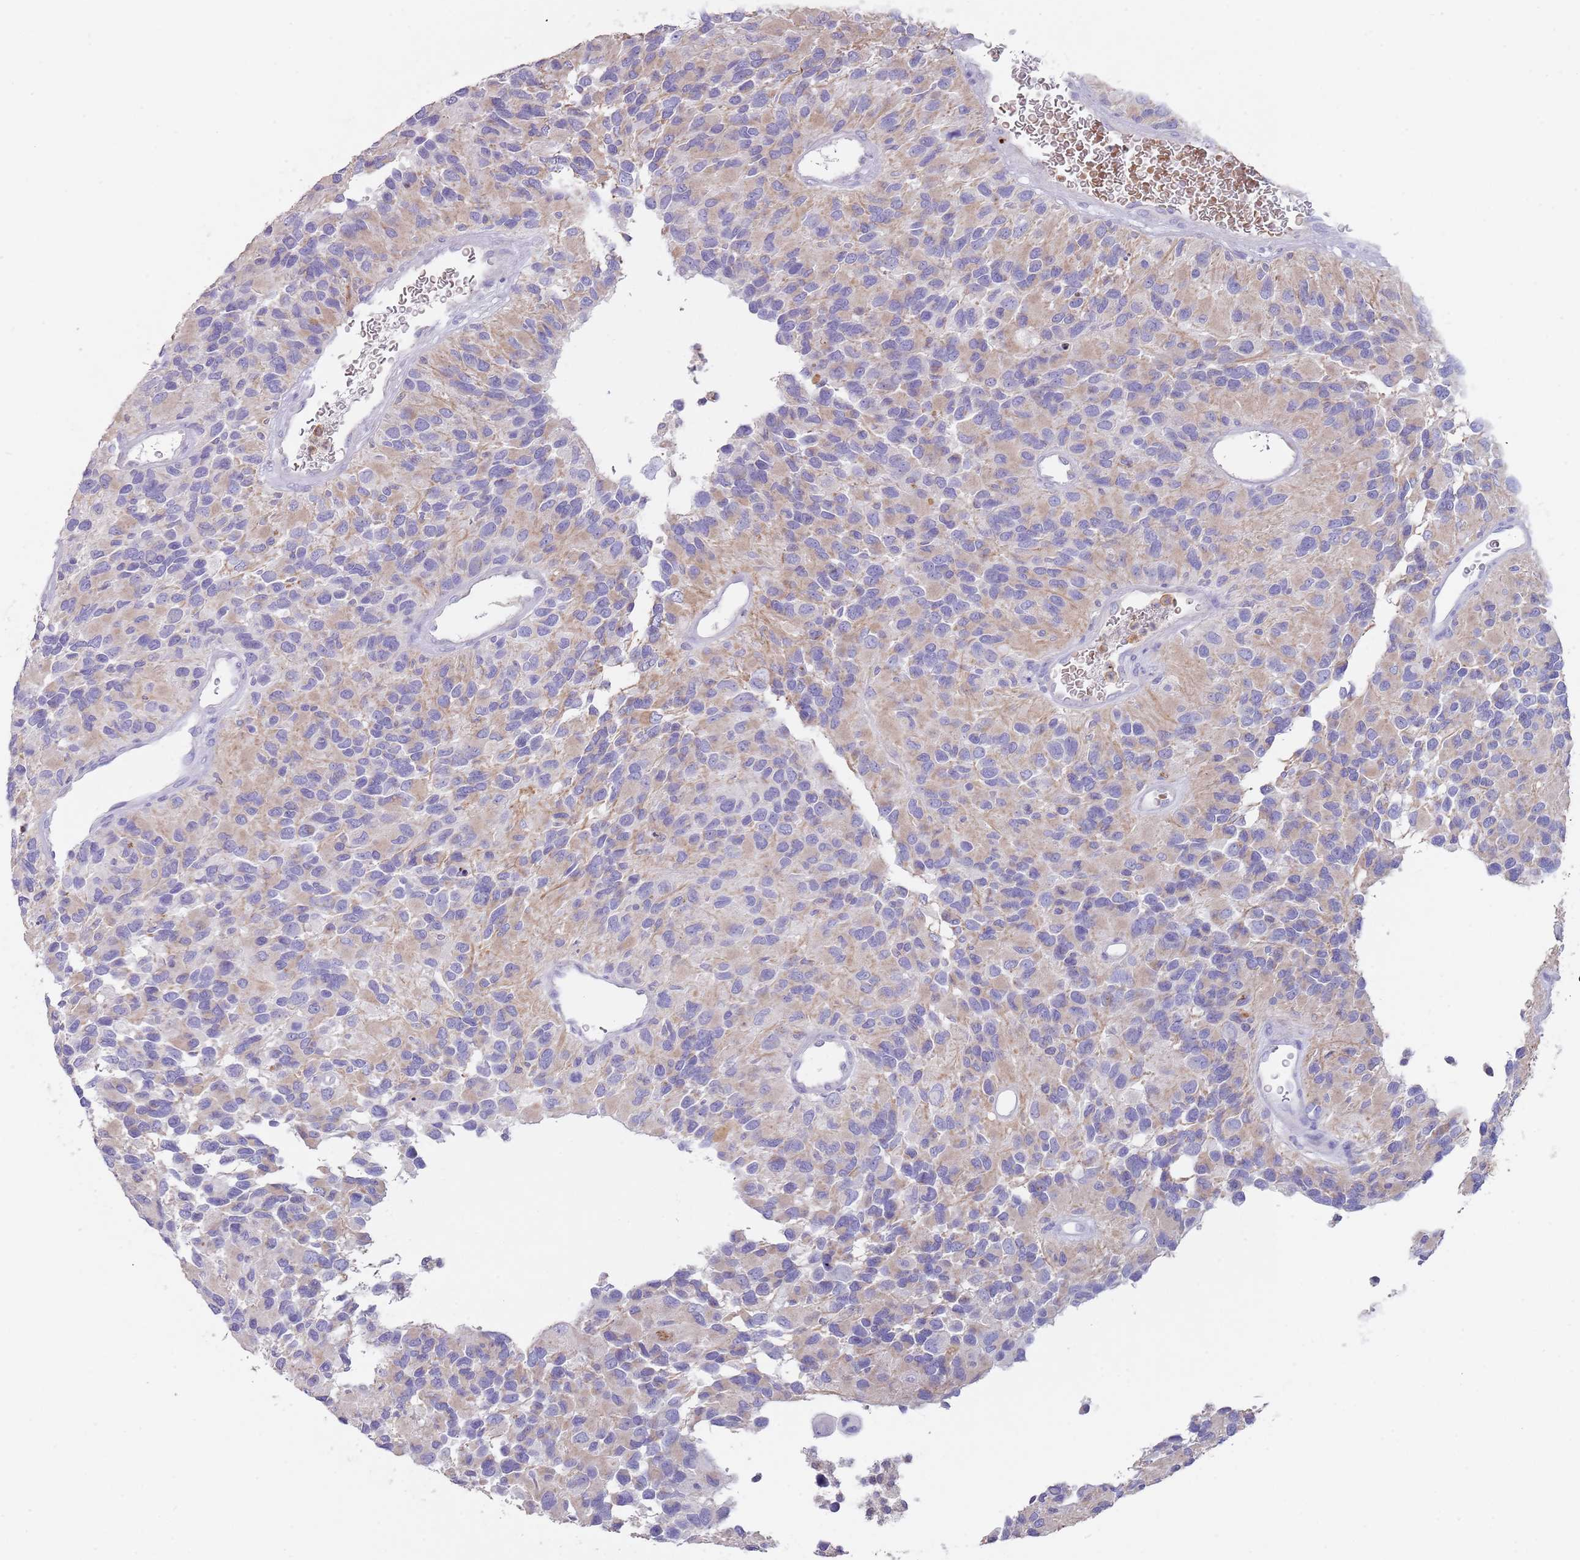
{"staining": {"intensity": "weak", "quantity": "25%-75%", "location": "cytoplasmic/membranous"}, "tissue": "glioma", "cell_type": "Tumor cells", "image_type": "cancer", "snomed": [{"axis": "morphology", "description": "Glioma, malignant, High grade"}, {"axis": "topography", "description": "Brain"}], "caption": "A high-resolution image shows immunohistochemistry (IHC) staining of malignant glioma (high-grade), which exhibits weak cytoplasmic/membranous positivity in approximately 25%-75% of tumor cells. (DAB IHC with brightfield microscopy, high magnification).", "gene": "TMEM251", "patient": {"sex": "male", "age": 77}}